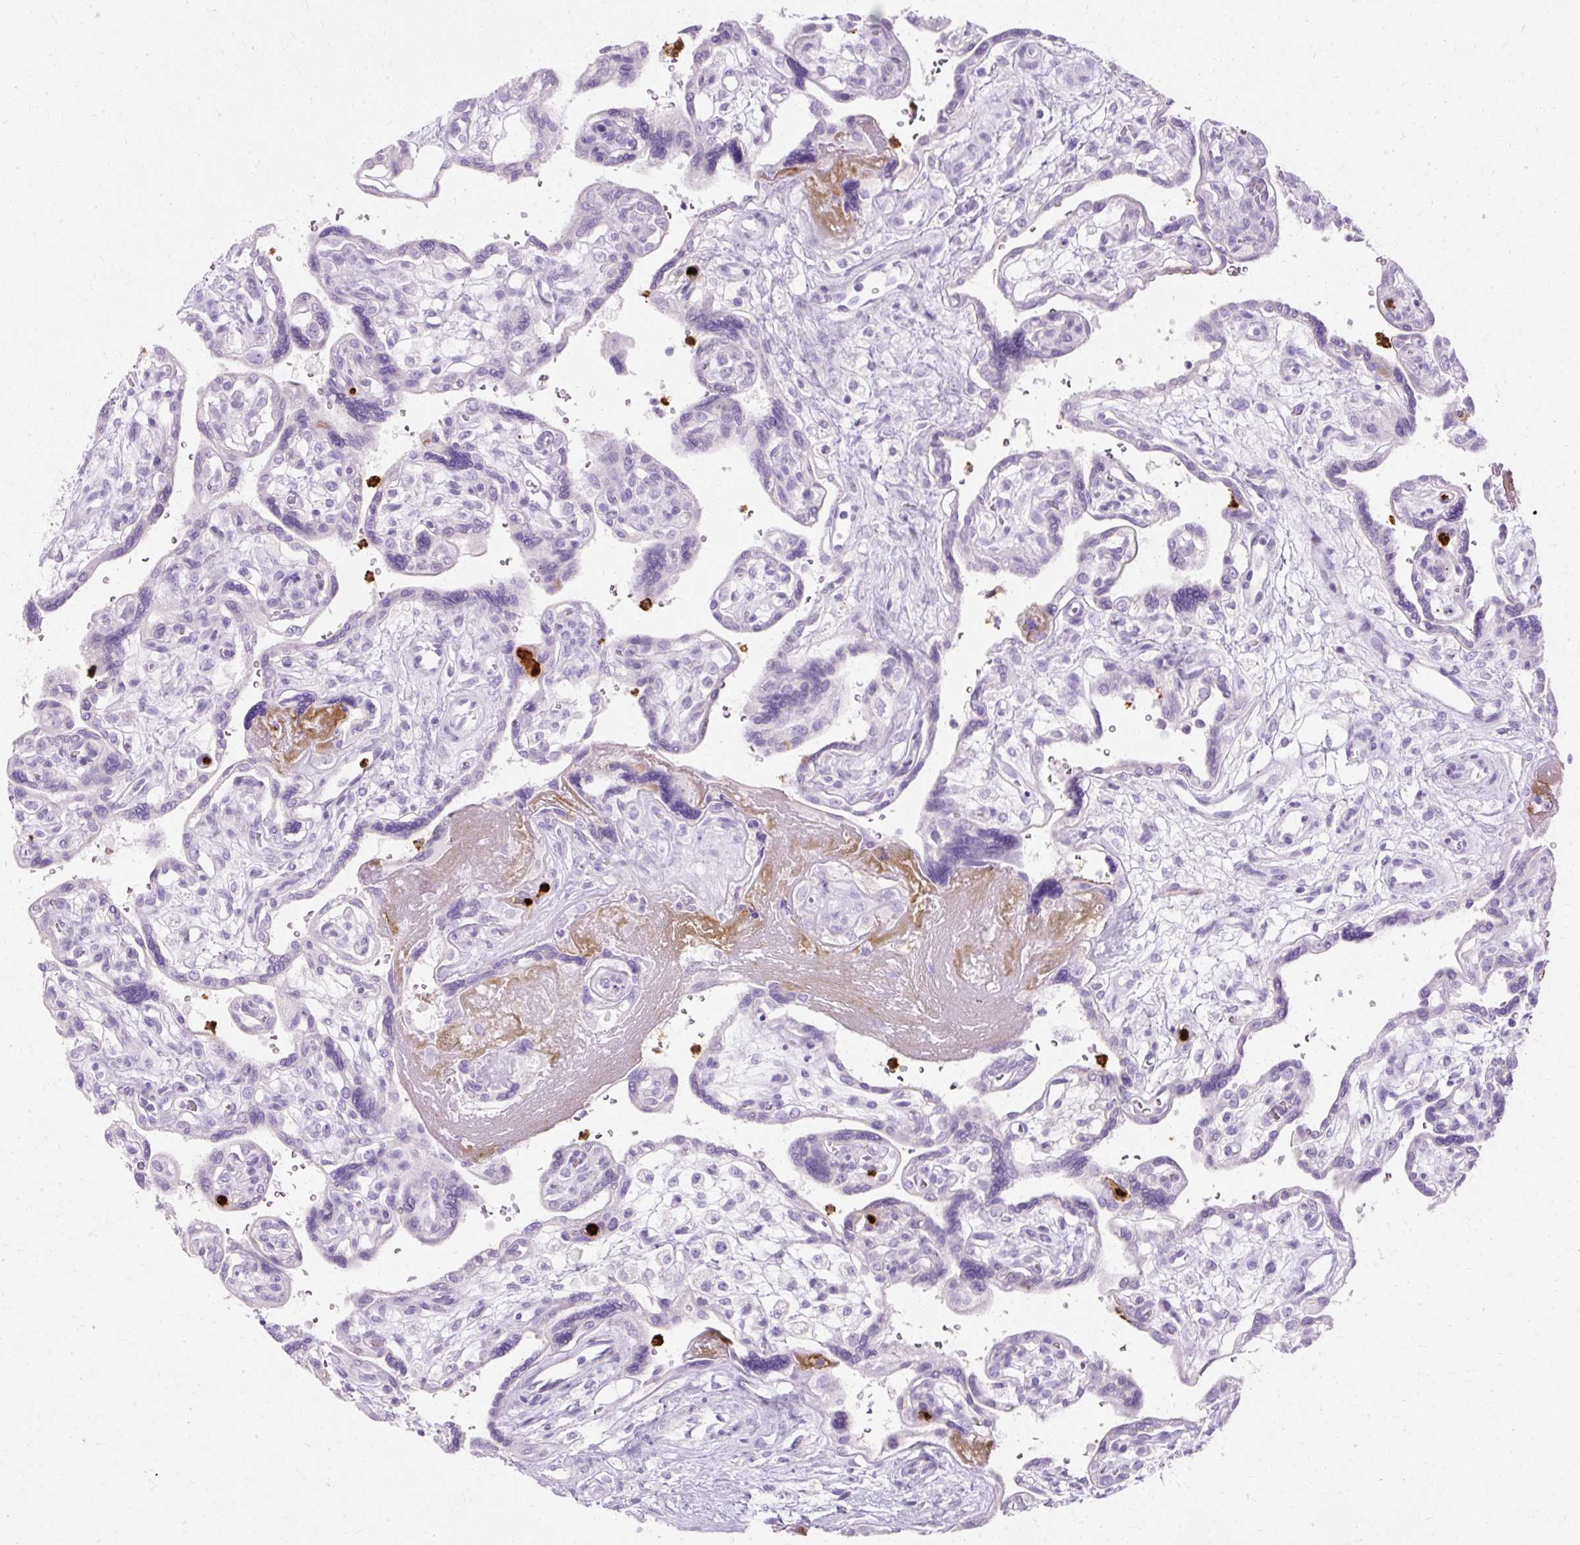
{"staining": {"intensity": "negative", "quantity": "none", "location": "none"}, "tissue": "placenta", "cell_type": "Decidual cells", "image_type": "normal", "snomed": [{"axis": "morphology", "description": "Normal tissue, NOS"}, {"axis": "topography", "description": "Placenta"}], "caption": "Decidual cells show no significant protein expression in benign placenta. (IHC, brightfield microscopy, high magnification).", "gene": "DEFA1B", "patient": {"sex": "female", "age": 39}}